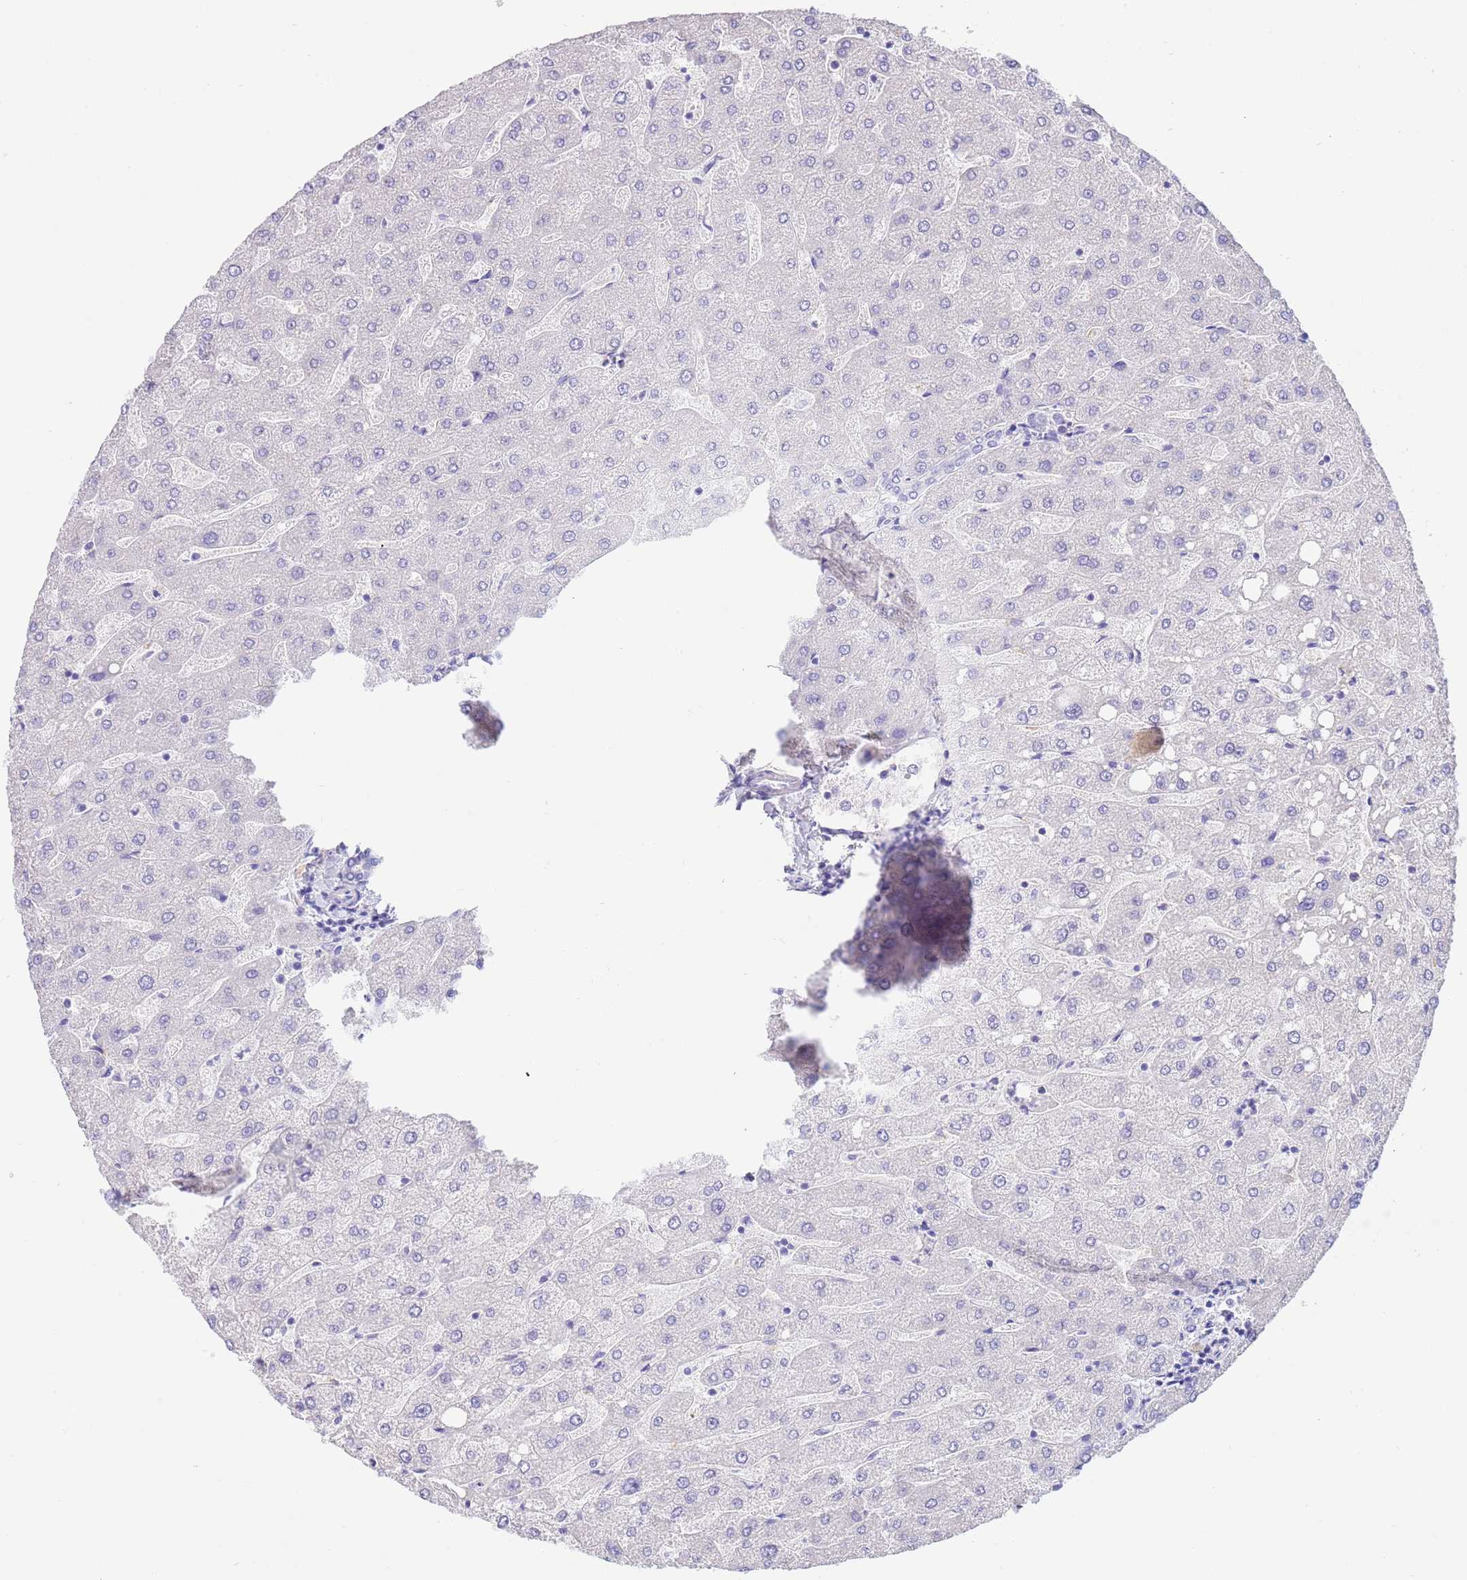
{"staining": {"intensity": "negative", "quantity": "none", "location": "none"}, "tissue": "liver", "cell_type": "Cholangiocytes", "image_type": "normal", "snomed": [{"axis": "morphology", "description": "Normal tissue, NOS"}, {"axis": "topography", "description": "Liver"}], "caption": "Human liver stained for a protein using immunohistochemistry (IHC) shows no positivity in cholangiocytes.", "gene": "CPB1", "patient": {"sex": "male", "age": 67}}